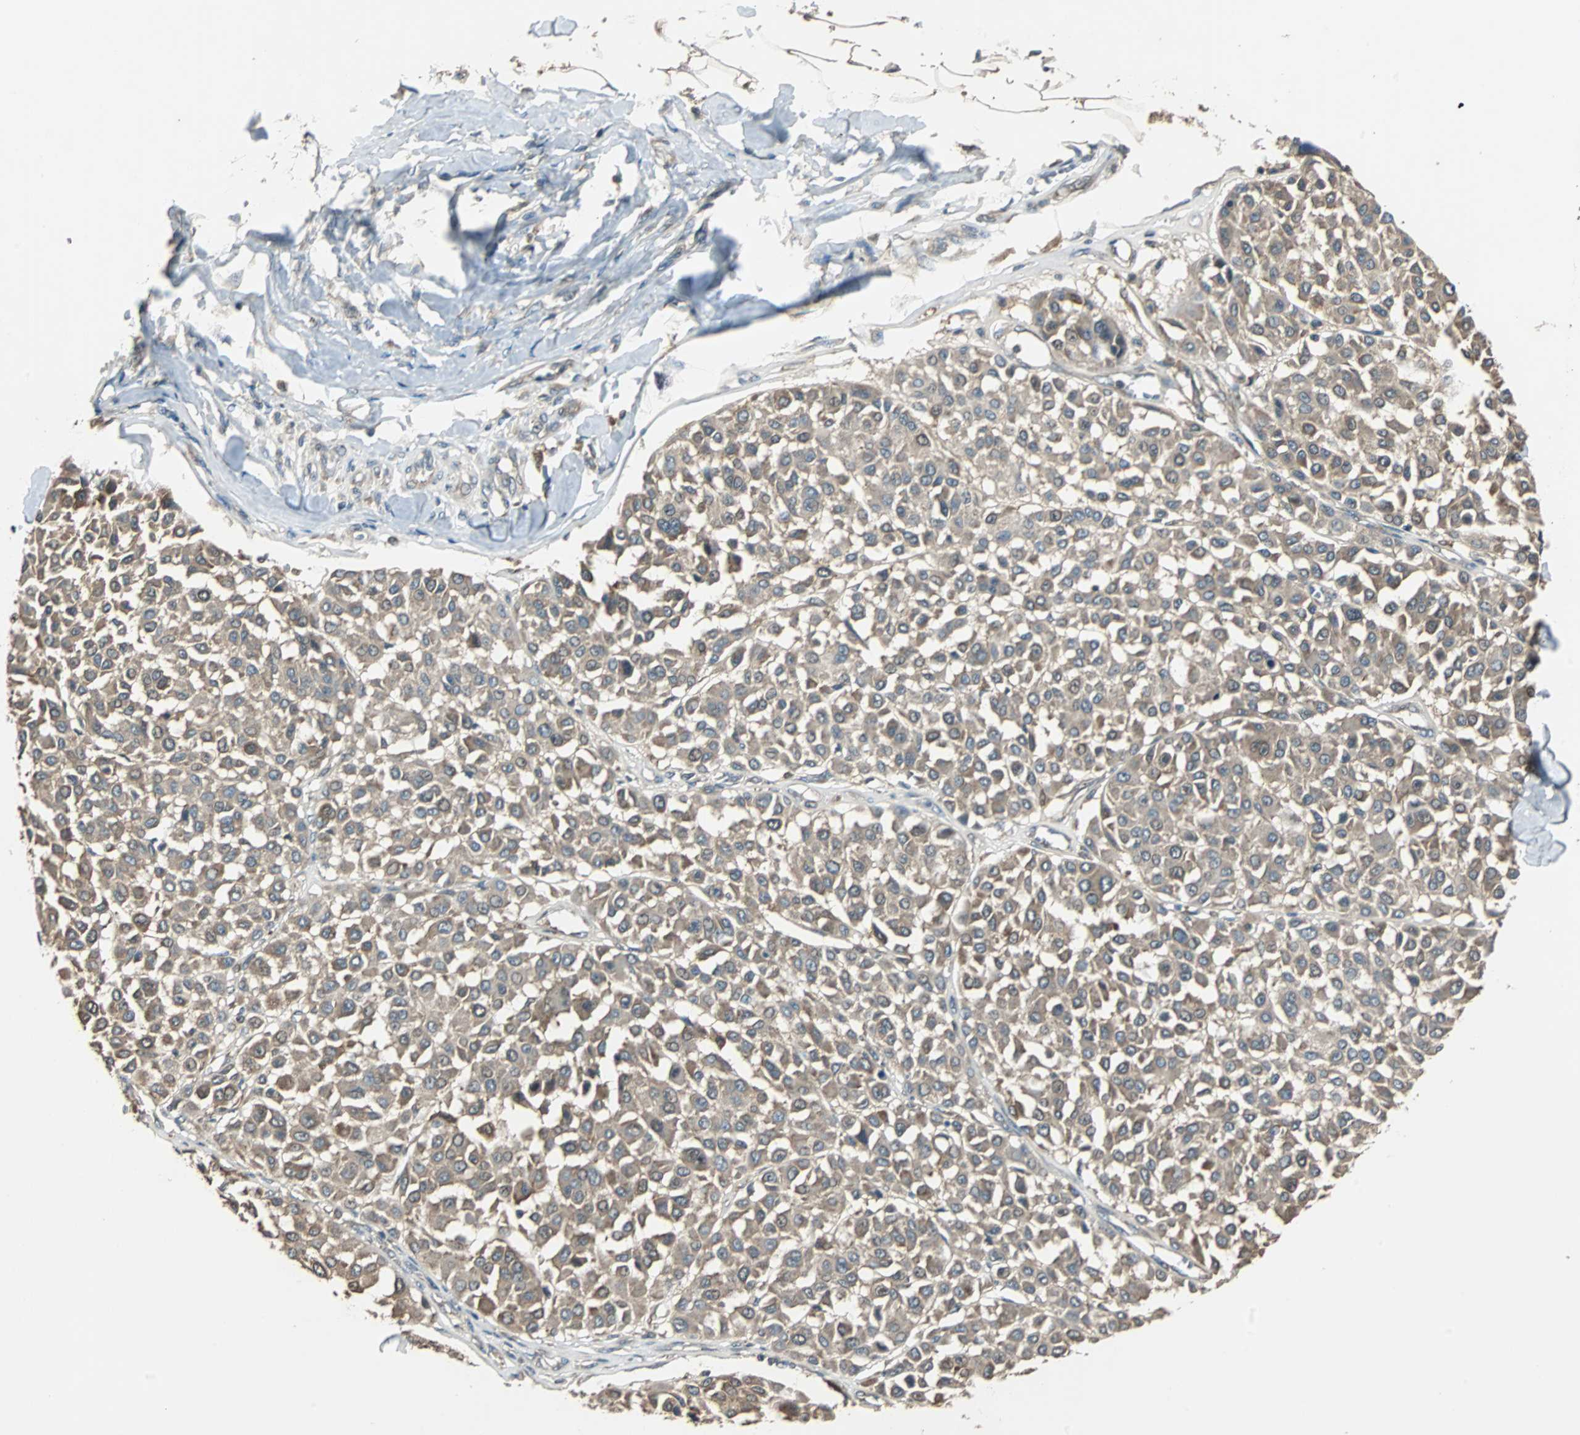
{"staining": {"intensity": "weak", "quantity": ">75%", "location": "cytoplasmic/membranous"}, "tissue": "melanoma", "cell_type": "Tumor cells", "image_type": "cancer", "snomed": [{"axis": "morphology", "description": "Malignant melanoma, Metastatic site"}, {"axis": "topography", "description": "Soft tissue"}], "caption": "Malignant melanoma (metastatic site) was stained to show a protein in brown. There is low levels of weak cytoplasmic/membranous expression in about >75% of tumor cells. The protein is stained brown, and the nuclei are stained in blue (DAB IHC with brightfield microscopy, high magnification).", "gene": "ABHD2", "patient": {"sex": "male", "age": 41}}